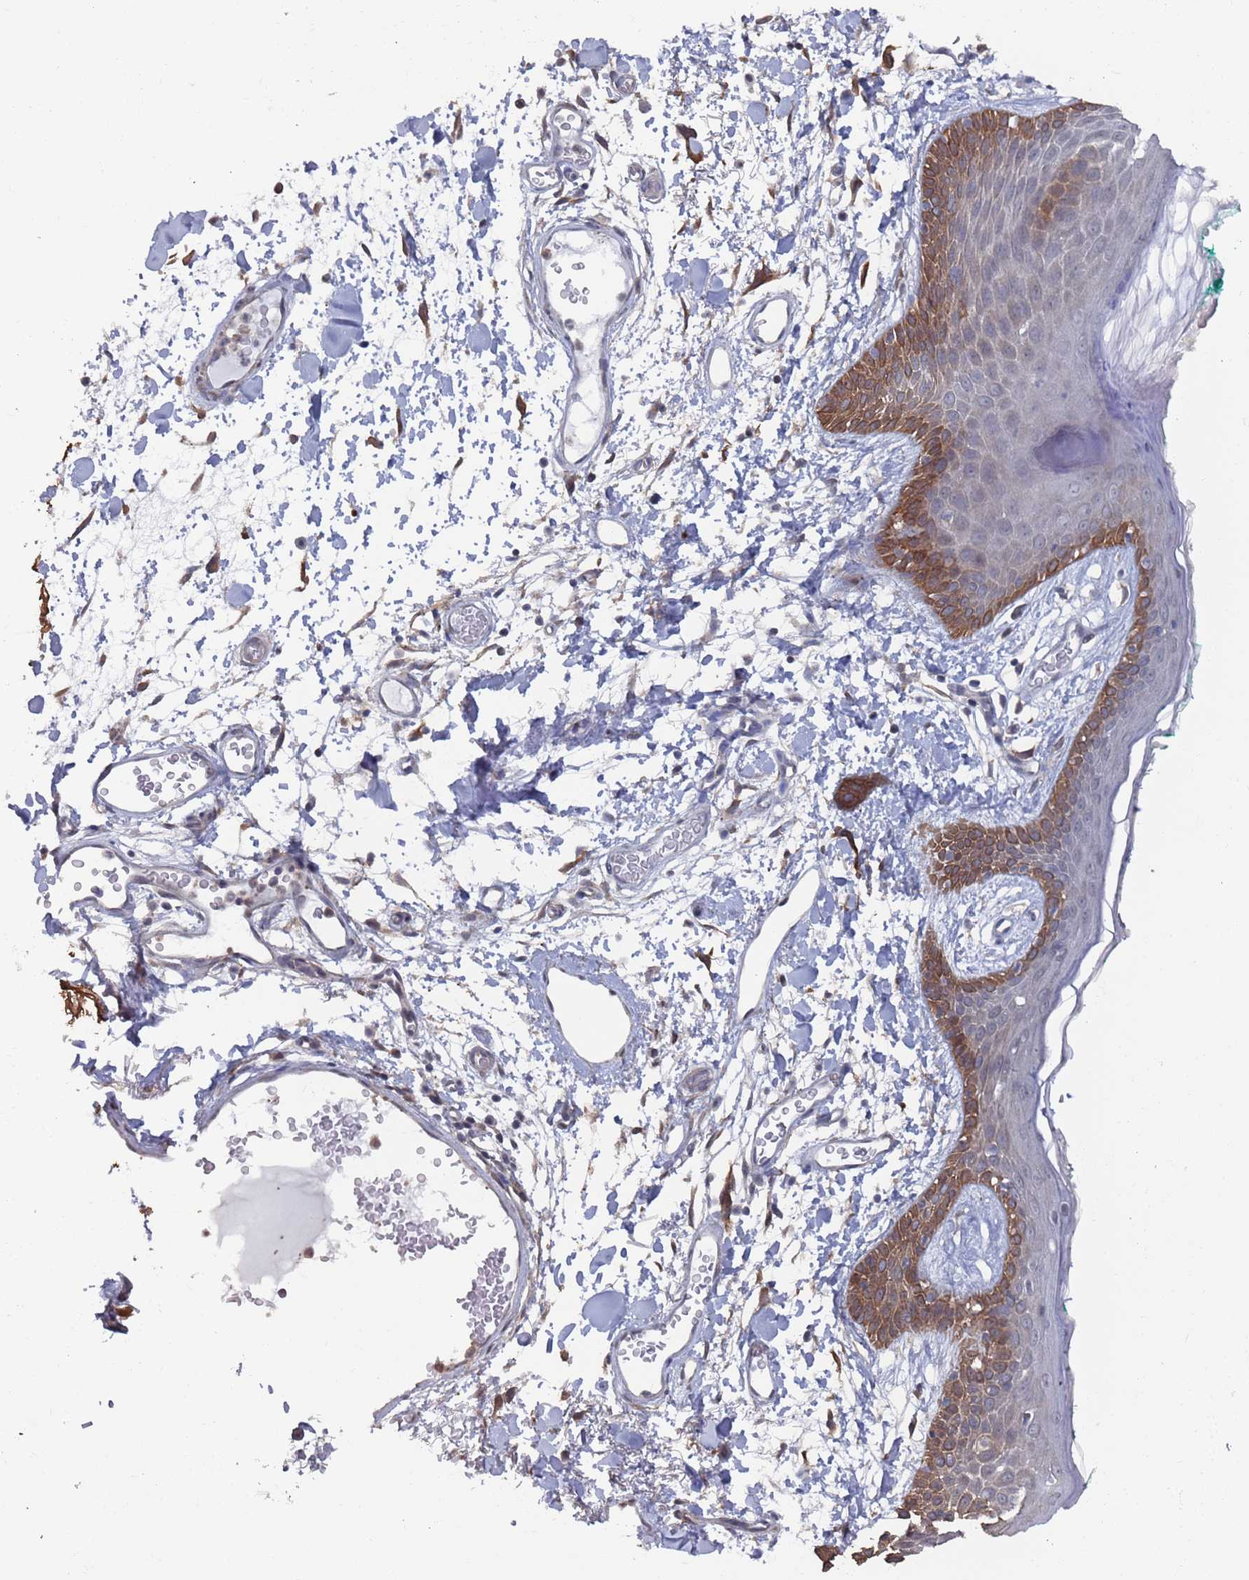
{"staining": {"intensity": "moderate", "quantity": ">75%", "location": "cytoplasmic/membranous"}, "tissue": "skin", "cell_type": "Fibroblasts", "image_type": "normal", "snomed": [{"axis": "morphology", "description": "Normal tissue, NOS"}, {"axis": "topography", "description": "Skin"}], "caption": "Protein expression by immunohistochemistry (IHC) demonstrates moderate cytoplasmic/membranous expression in about >75% of fibroblasts in normal skin.", "gene": "DGKD", "patient": {"sex": "male", "age": 79}}